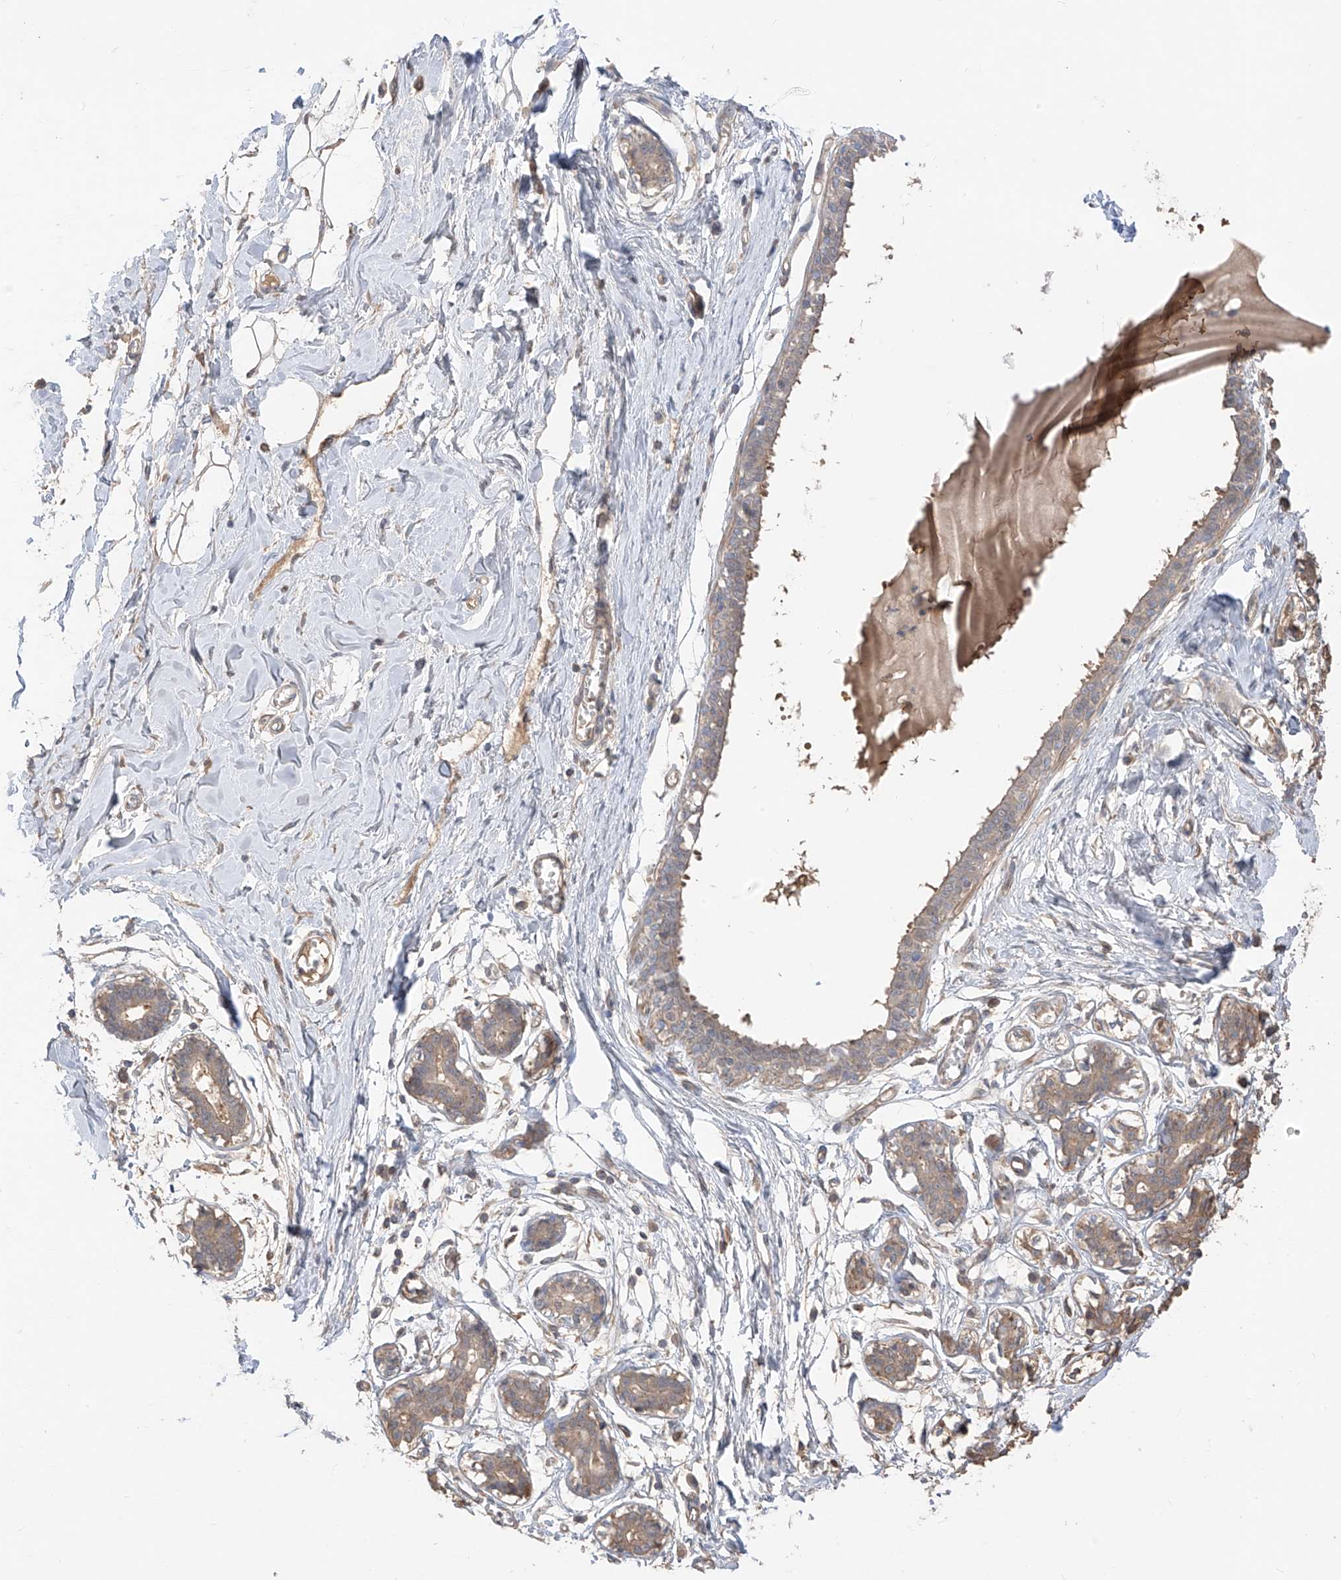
{"staining": {"intensity": "negative", "quantity": "none", "location": "none"}, "tissue": "breast", "cell_type": "Adipocytes", "image_type": "normal", "snomed": [{"axis": "morphology", "description": "Normal tissue, NOS"}, {"axis": "topography", "description": "Breast"}], "caption": "Immunohistochemical staining of unremarkable breast shows no significant expression in adipocytes.", "gene": "CACNA2D4", "patient": {"sex": "female", "age": 27}}